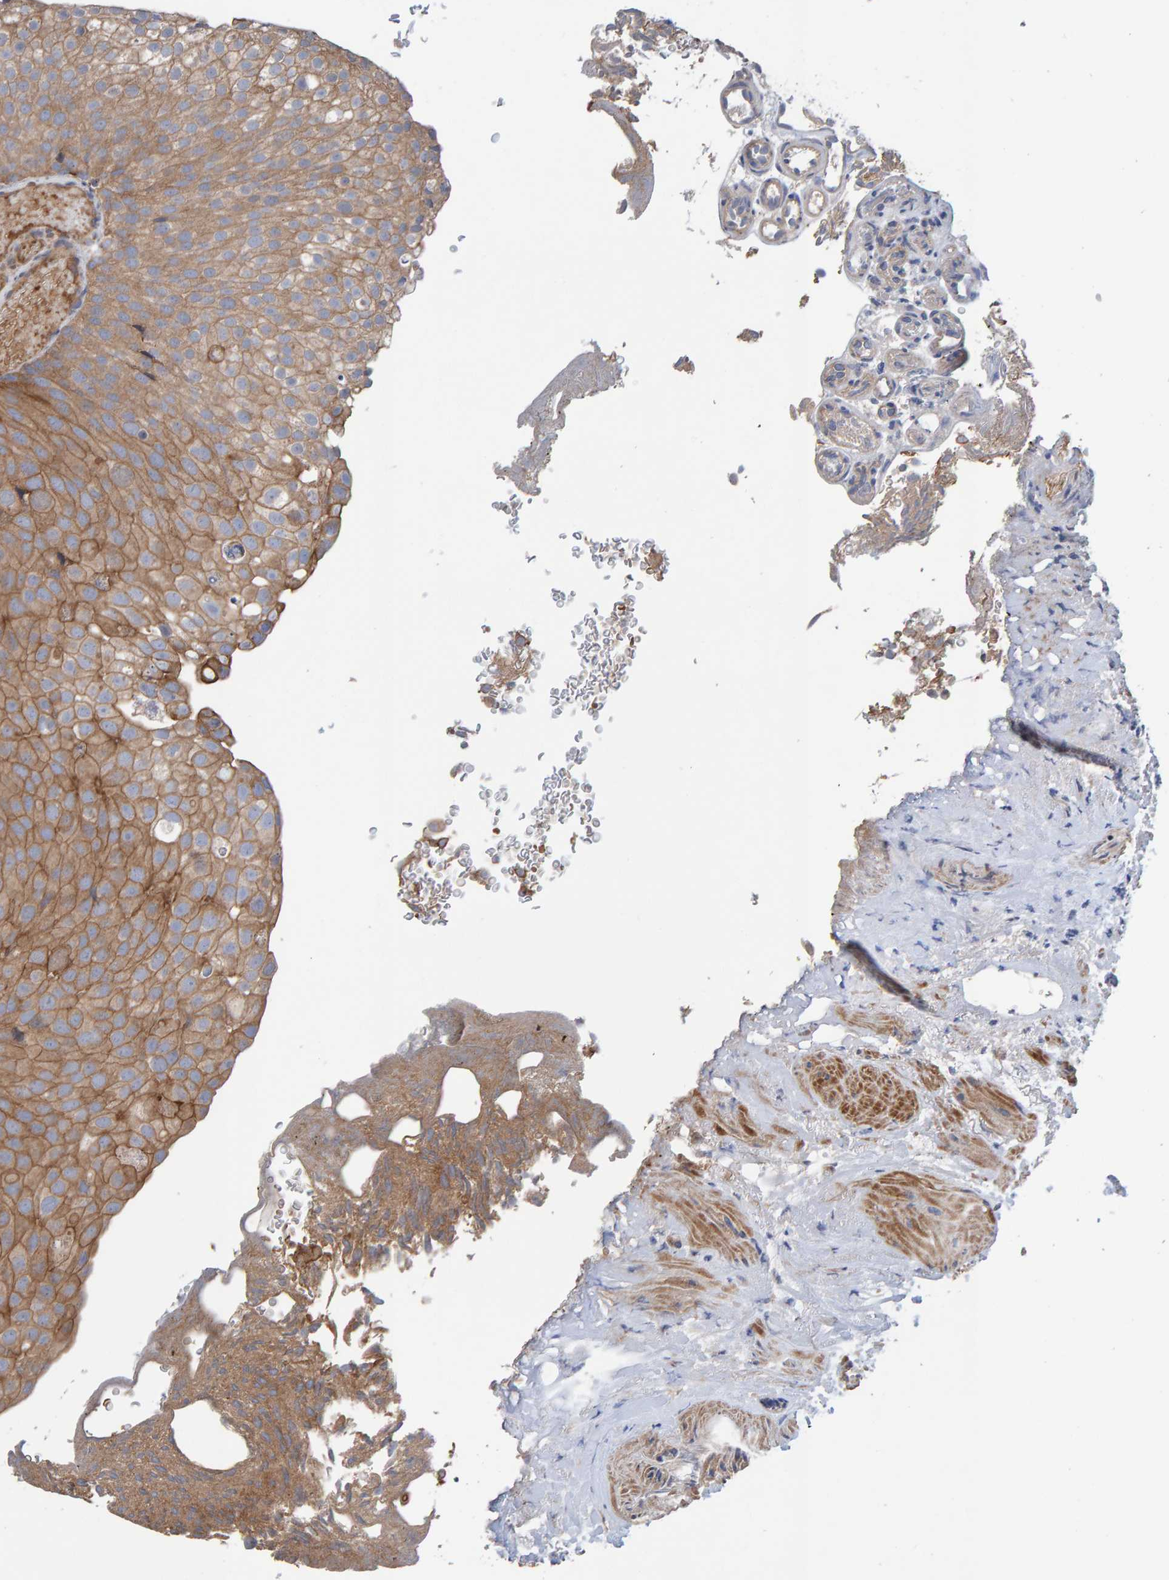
{"staining": {"intensity": "moderate", "quantity": ">75%", "location": "cytoplasmic/membranous"}, "tissue": "urothelial cancer", "cell_type": "Tumor cells", "image_type": "cancer", "snomed": [{"axis": "morphology", "description": "Urothelial carcinoma, Low grade"}, {"axis": "topography", "description": "Urinary bladder"}], "caption": "The photomicrograph displays staining of urothelial cancer, revealing moderate cytoplasmic/membranous protein staining (brown color) within tumor cells.", "gene": "LRSAM1", "patient": {"sex": "male", "age": 78}}